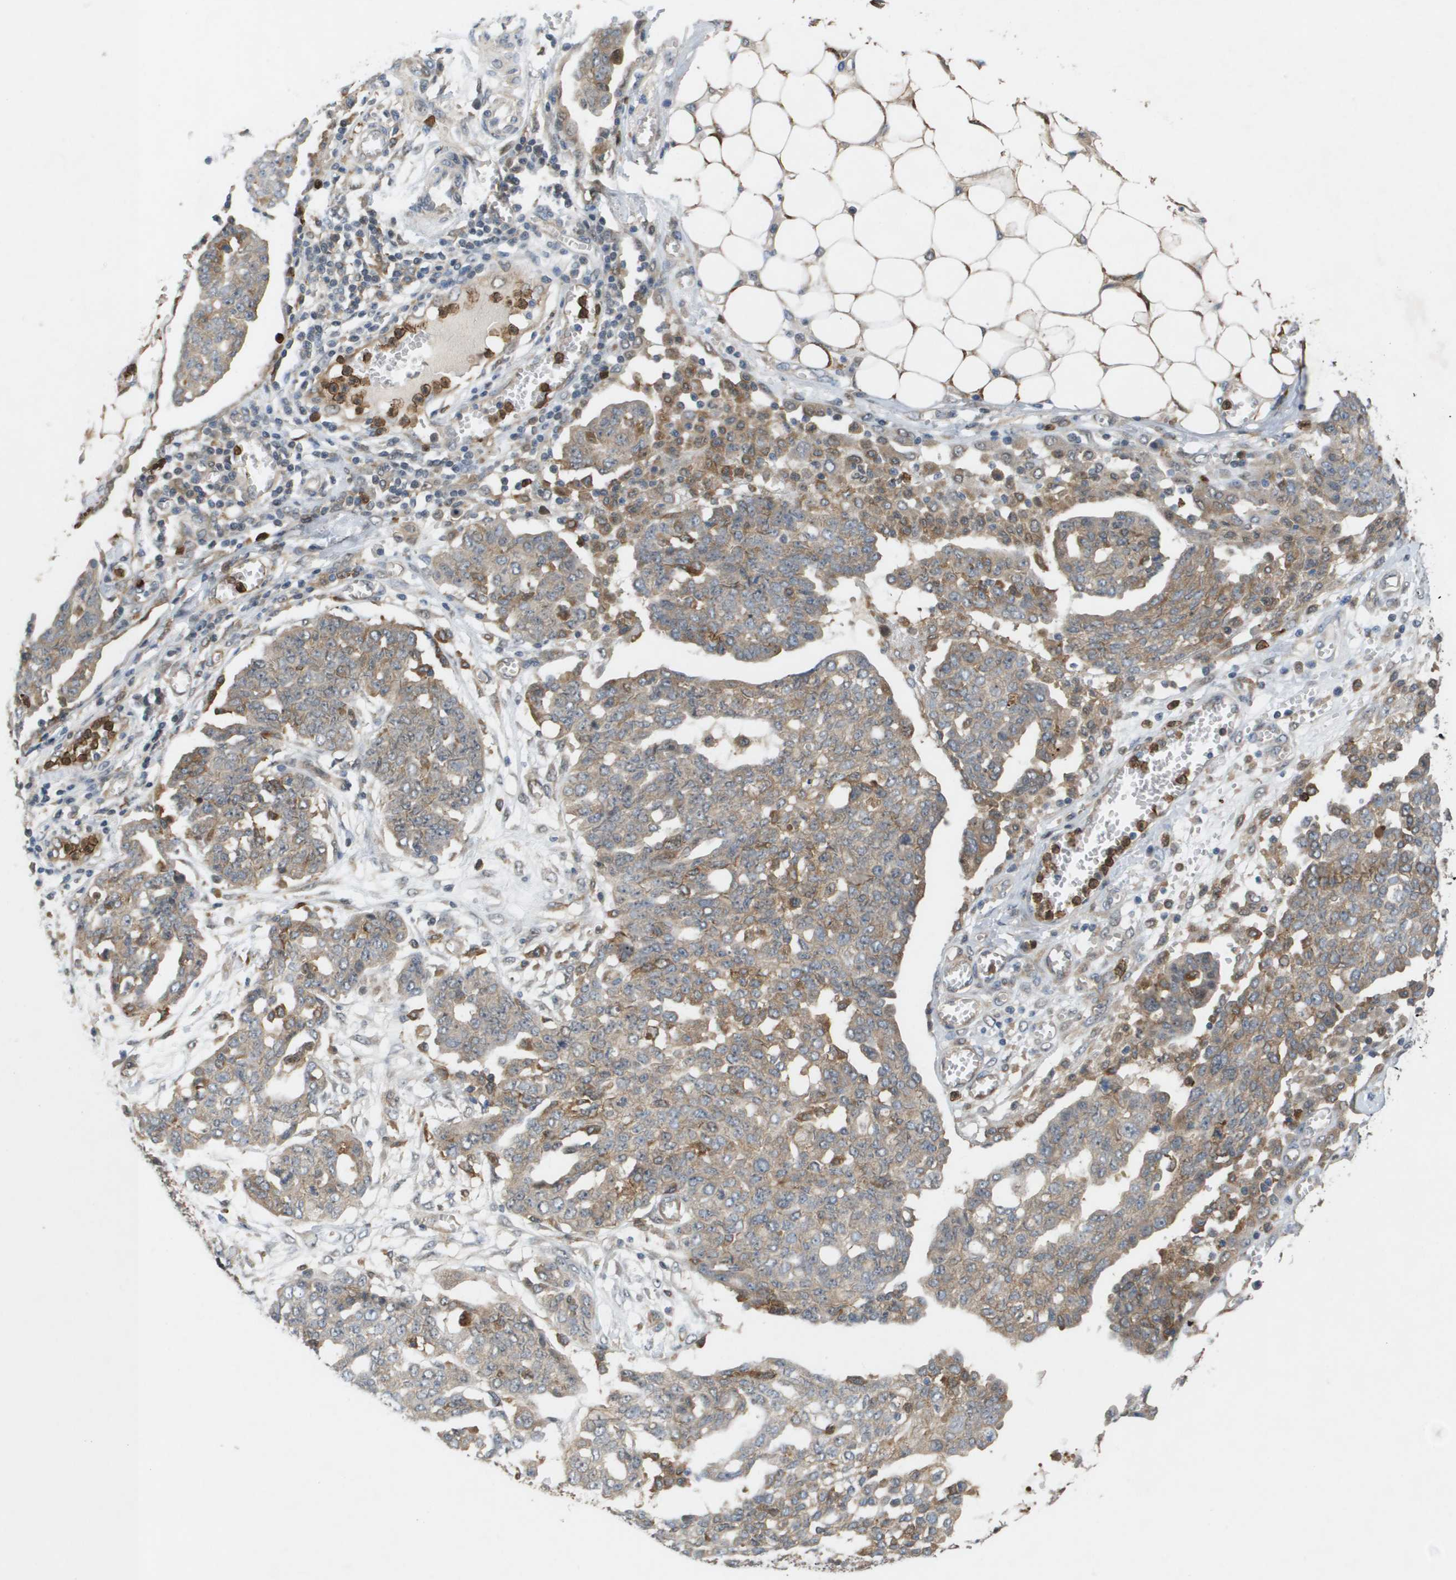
{"staining": {"intensity": "moderate", "quantity": "25%-75%", "location": "cytoplasmic/membranous"}, "tissue": "ovarian cancer", "cell_type": "Tumor cells", "image_type": "cancer", "snomed": [{"axis": "morphology", "description": "Cystadenocarcinoma, serous, NOS"}, {"axis": "topography", "description": "Soft tissue"}, {"axis": "topography", "description": "Ovary"}], "caption": "Protein expression analysis of ovarian serous cystadenocarcinoma reveals moderate cytoplasmic/membranous staining in about 25%-75% of tumor cells. The staining was performed using DAB to visualize the protein expression in brown, while the nuclei were stained in blue with hematoxylin (Magnification: 20x).", "gene": "PALD1", "patient": {"sex": "female", "age": 57}}